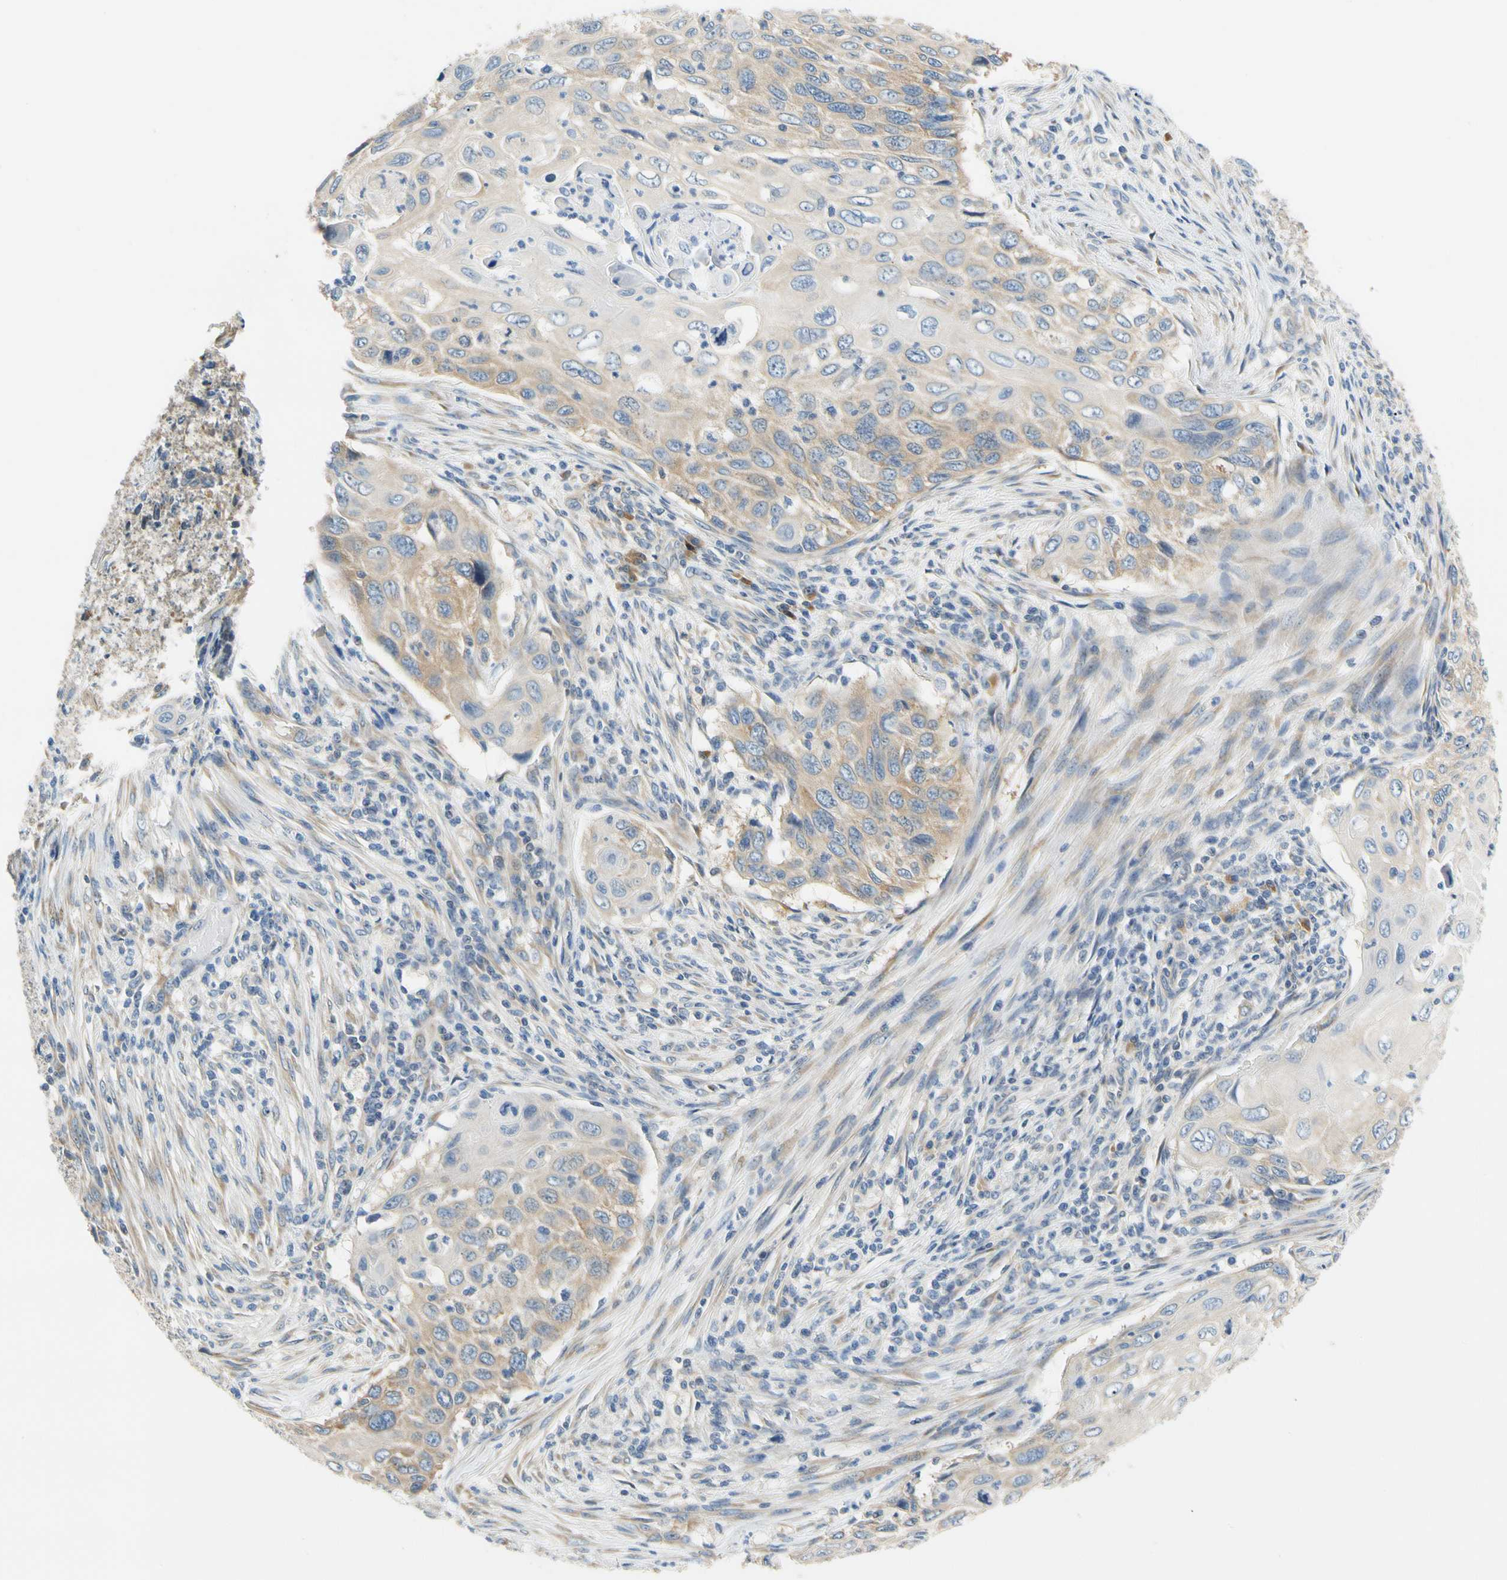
{"staining": {"intensity": "weak", "quantity": ">75%", "location": "cytoplasmic/membranous"}, "tissue": "cervical cancer", "cell_type": "Tumor cells", "image_type": "cancer", "snomed": [{"axis": "morphology", "description": "Squamous cell carcinoma, NOS"}, {"axis": "topography", "description": "Cervix"}], "caption": "Protein expression analysis of human cervical cancer reveals weak cytoplasmic/membranous staining in approximately >75% of tumor cells. The staining is performed using DAB brown chromogen to label protein expression. The nuclei are counter-stained blue using hematoxylin.", "gene": "LRRC47", "patient": {"sex": "female", "age": 70}}